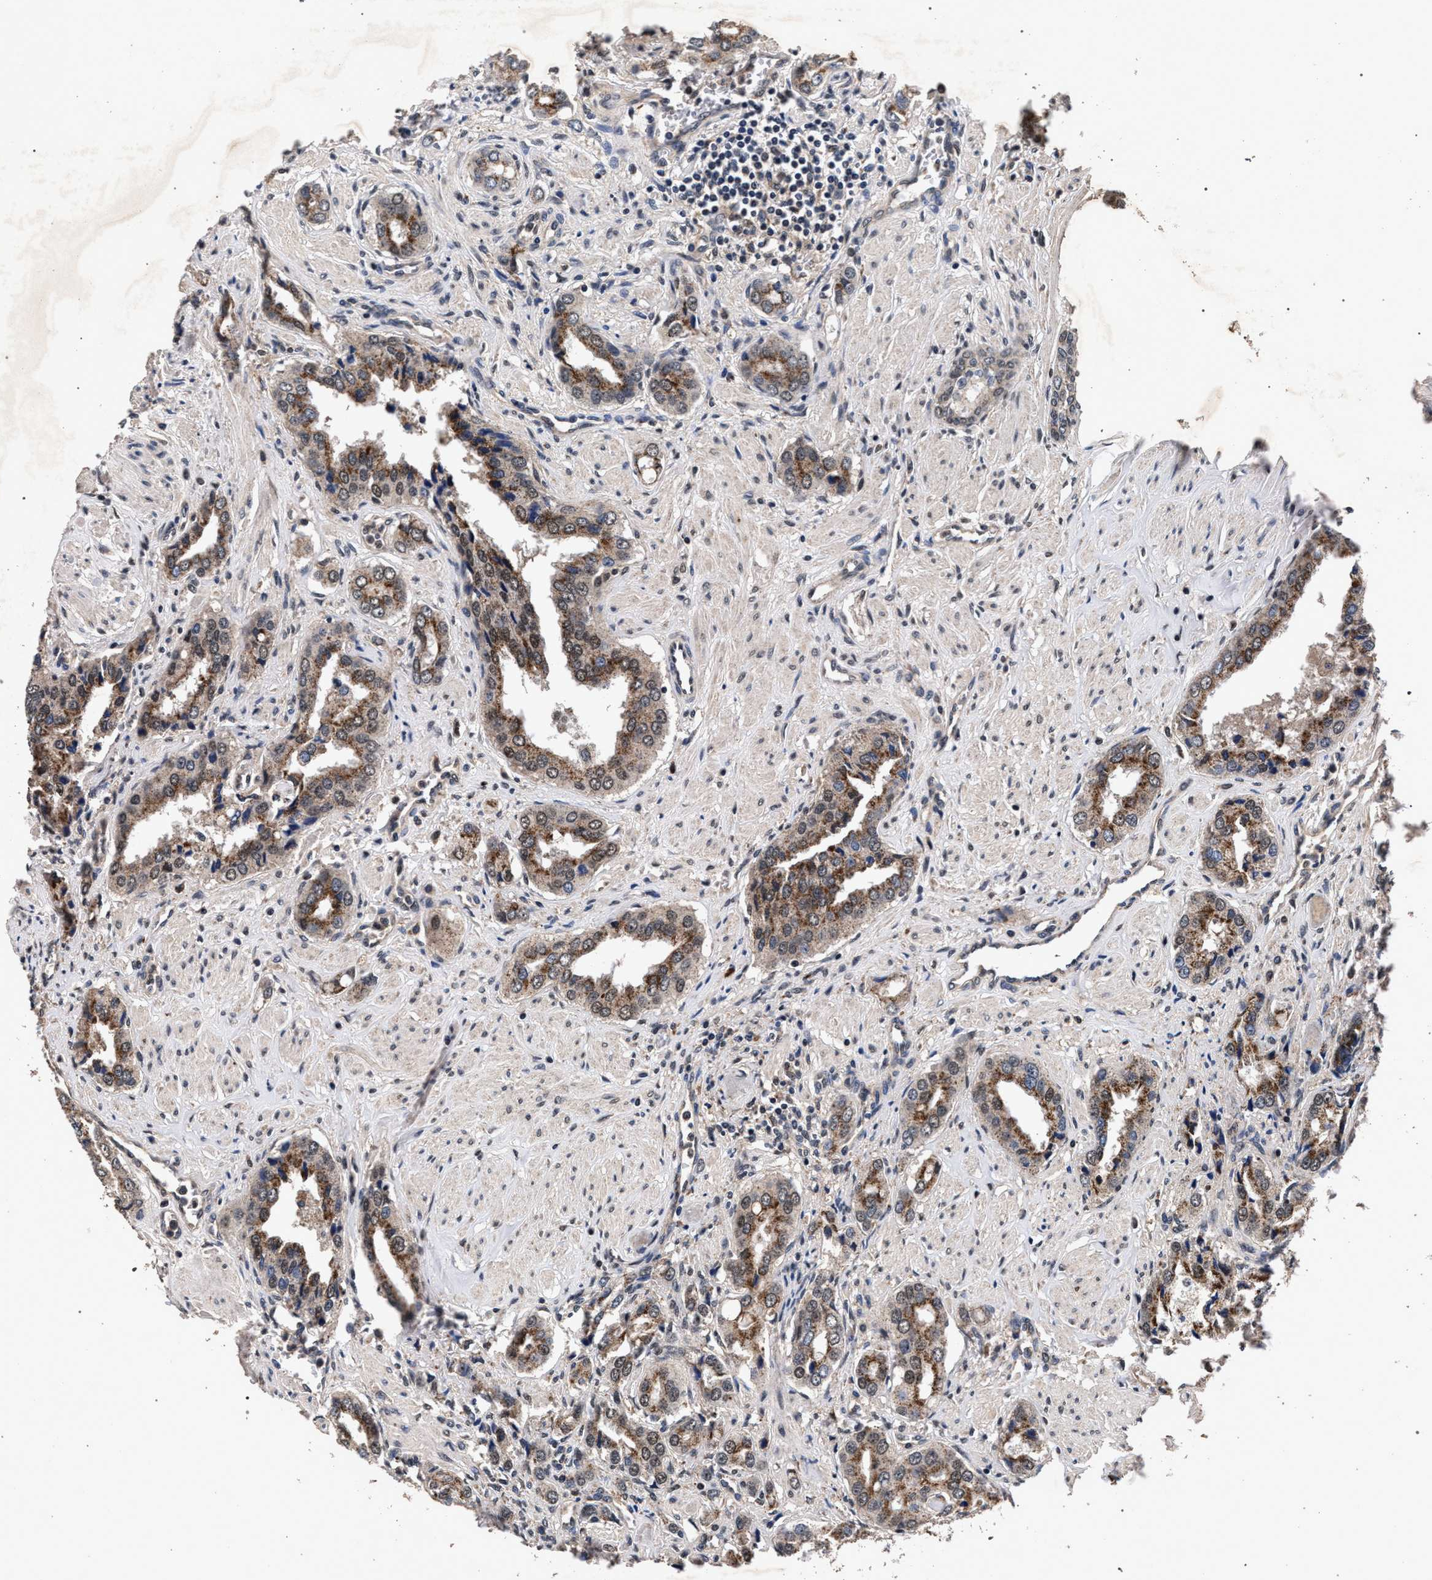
{"staining": {"intensity": "moderate", "quantity": "25%-75%", "location": "cytoplasmic/membranous"}, "tissue": "prostate cancer", "cell_type": "Tumor cells", "image_type": "cancer", "snomed": [{"axis": "morphology", "description": "Adenocarcinoma, High grade"}, {"axis": "topography", "description": "Prostate"}], "caption": "Prostate adenocarcinoma (high-grade) stained with immunohistochemistry (IHC) exhibits moderate cytoplasmic/membranous positivity in about 25%-75% of tumor cells. The staining was performed using DAB (3,3'-diaminobenzidine), with brown indicating positive protein expression. Nuclei are stained blue with hematoxylin.", "gene": "ACOX1", "patient": {"sex": "male", "age": 52}}